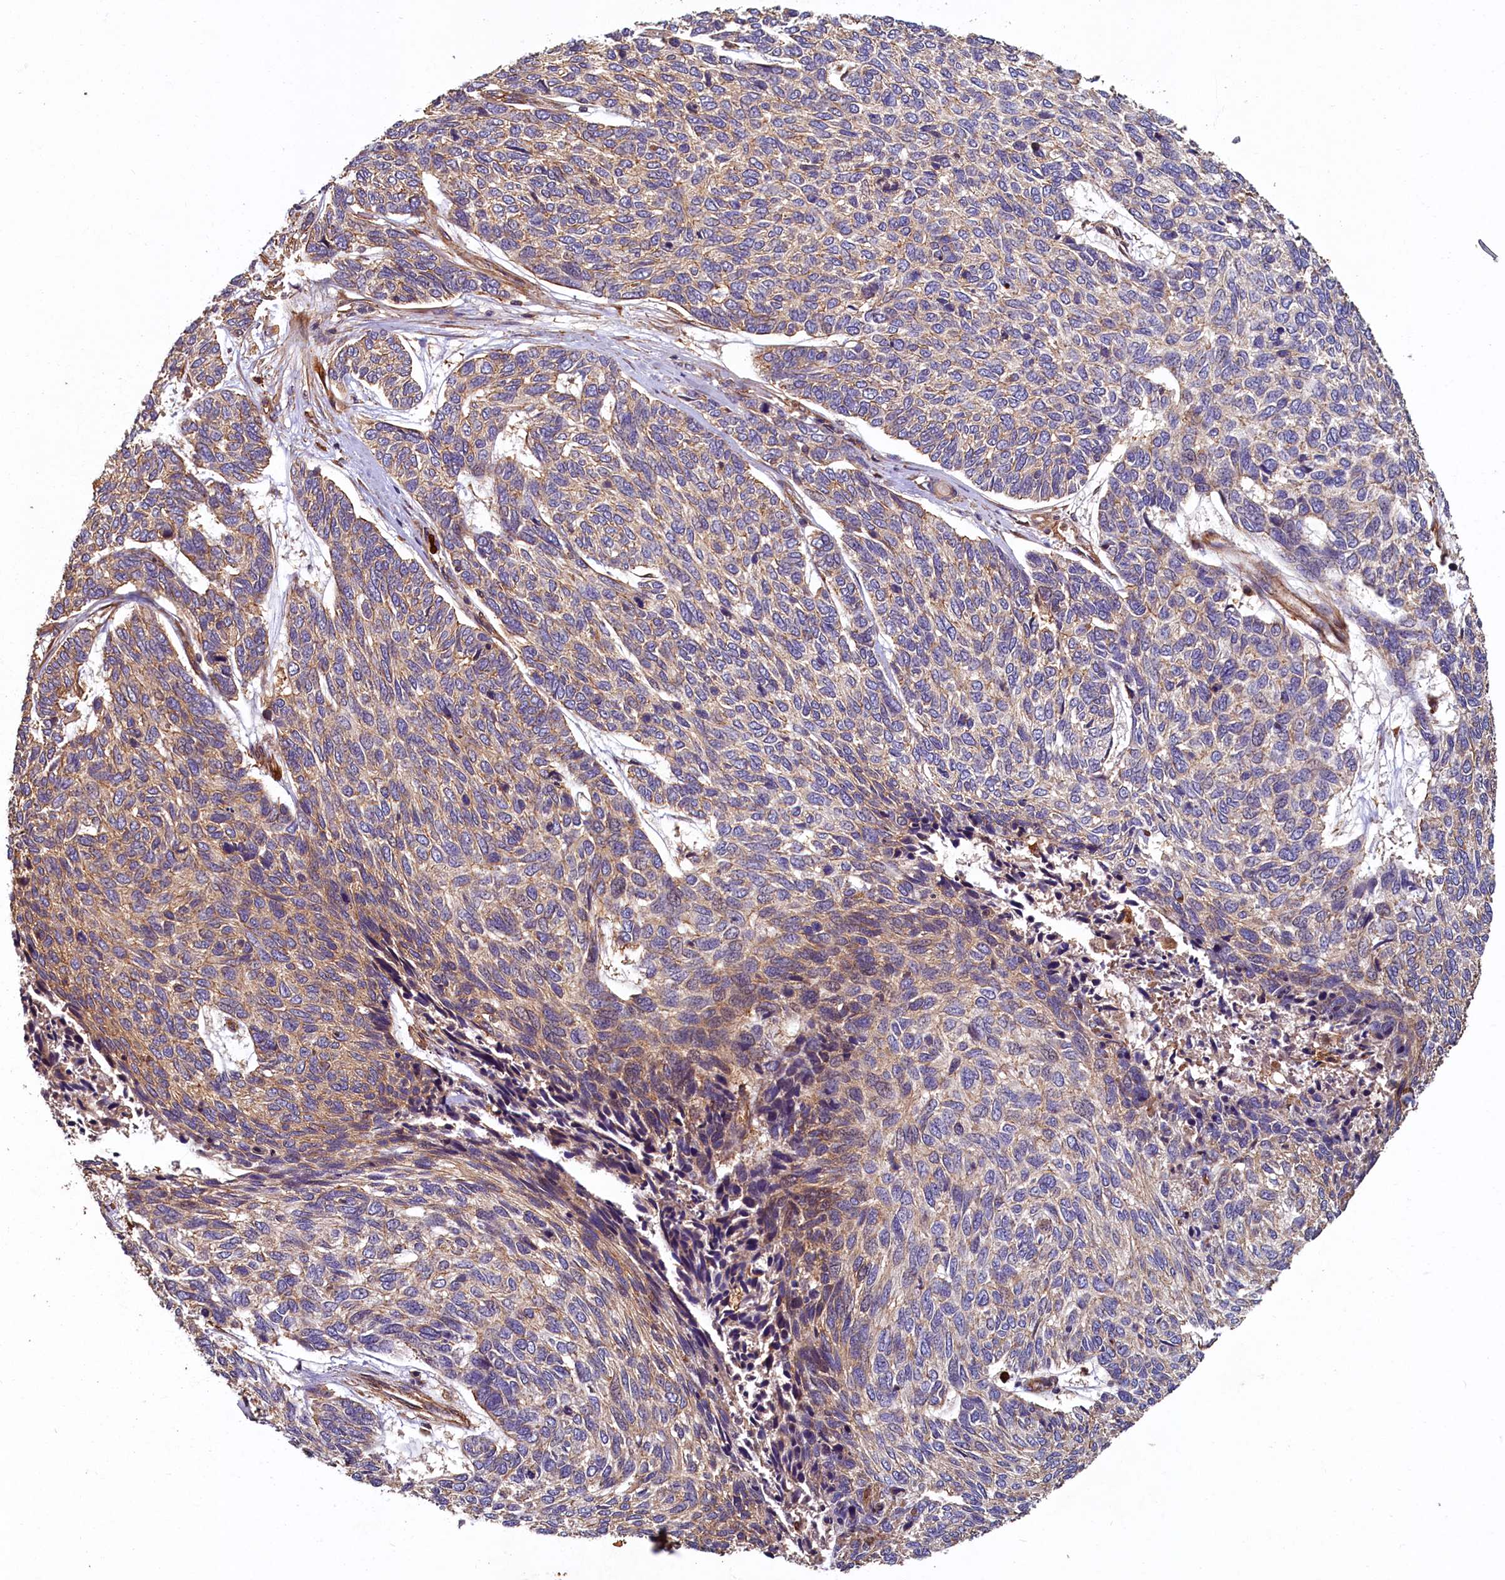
{"staining": {"intensity": "weak", "quantity": ">75%", "location": "cytoplasmic/membranous"}, "tissue": "skin cancer", "cell_type": "Tumor cells", "image_type": "cancer", "snomed": [{"axis": "morphology", "description": "Basal cell carcinoma"}, {"axis": "topography", "description": "Skin"}], "caption": "DAB (3,3'-diaminobenzidine) immunohistochemical staining of skin cancer displays weak cytoplasmic/membranous protein expression in approximately >75% of tumor cells. (Stains: DAB (3,3'-diaminobenzidine) in brown, nuclei in blue, Microscopy: brightfield microscopy at high magnification).", "gene": "CCDC102B", "patient": {"sex": "female", "age": 65}}